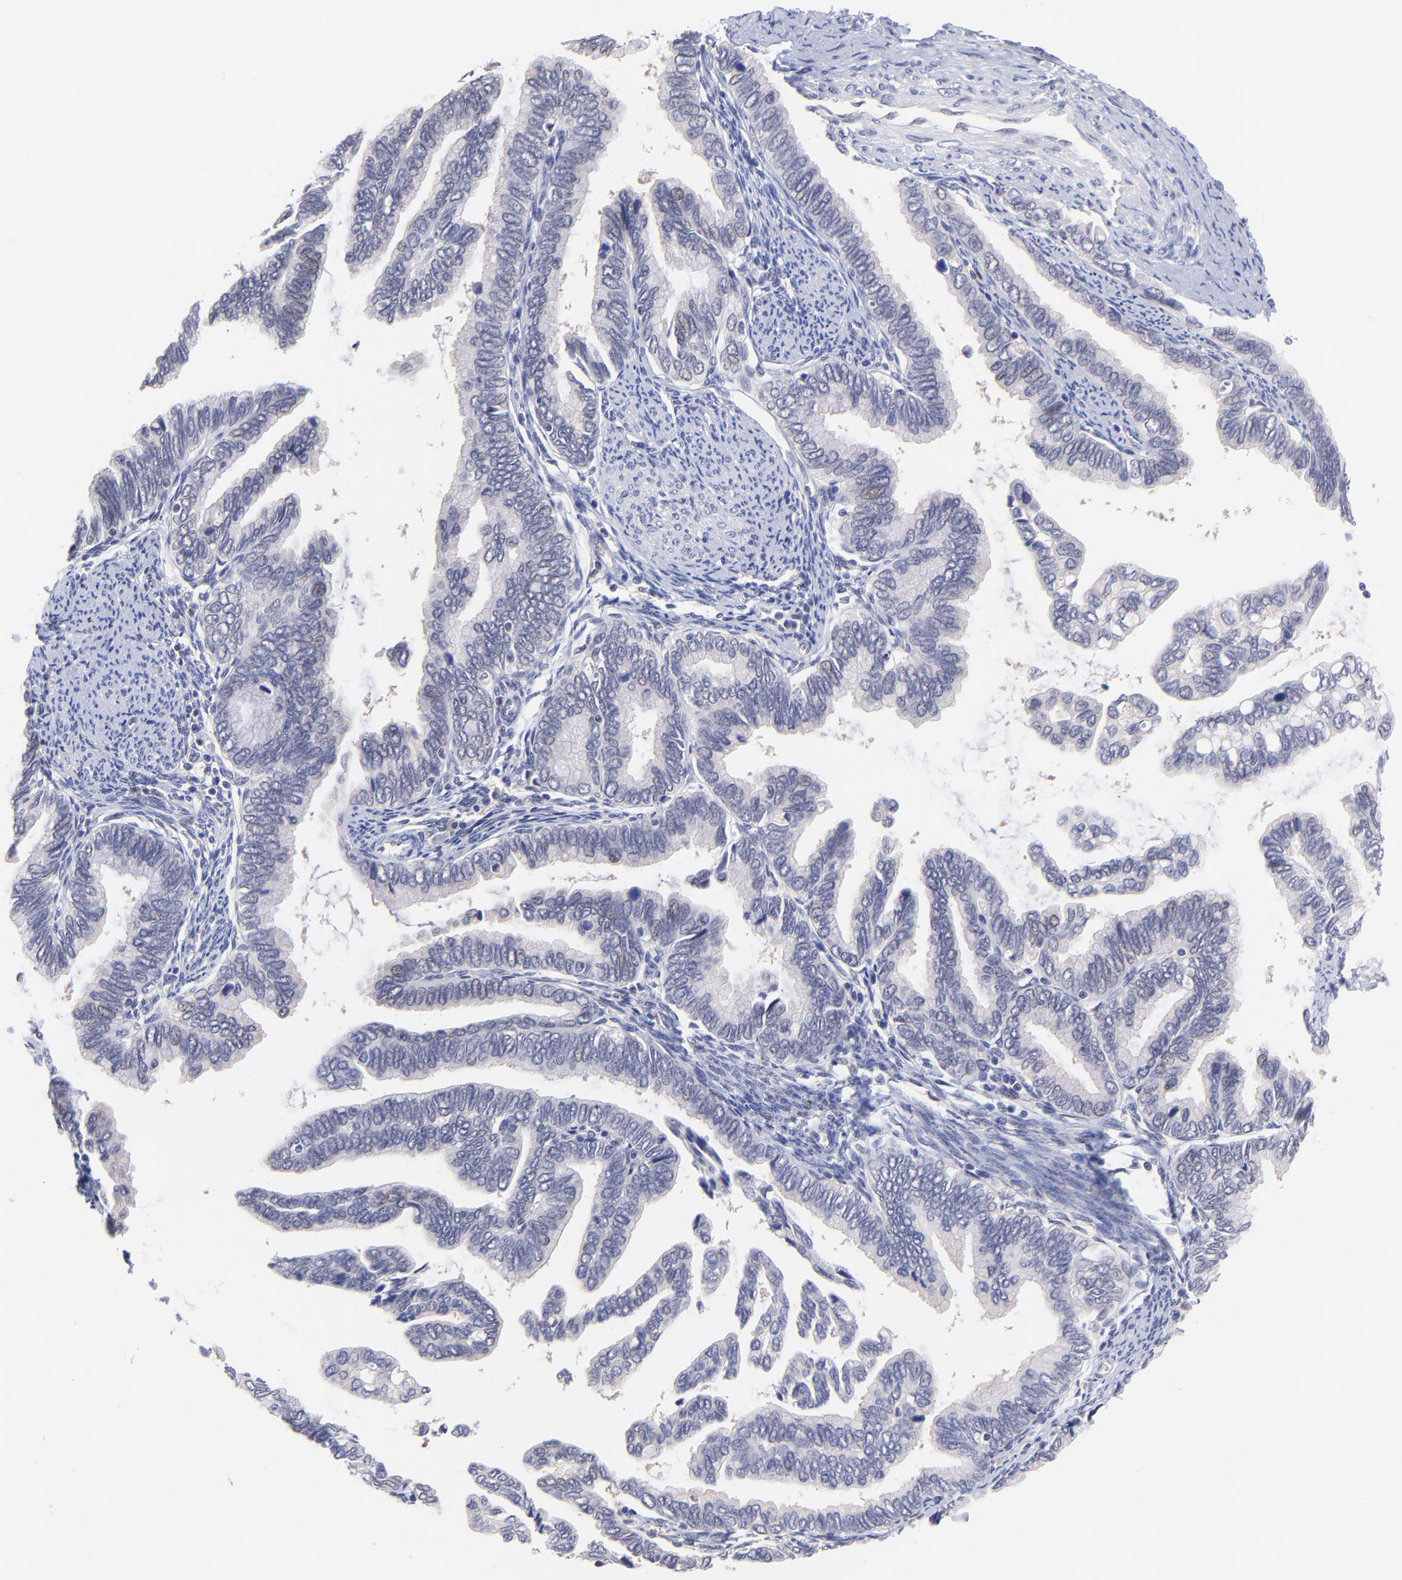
{"staining": {"intensity": "negative", "quantity": "none", "location": "none"}, "tissue": "cervical cancer", "cell_type": "Tumor cells", "image_type": "cancer", "snomed": [{"axis": "morphology", "description": "Adenocarcinoma, NOS"}, {"axis": "topography", "description": "Cervix"}], "caption": "Tumor cells show no significant protein expression in adenocarcinoma (cervical).", "gene": "ZNF747", "patient": {"sex": "female", "age": 49}}